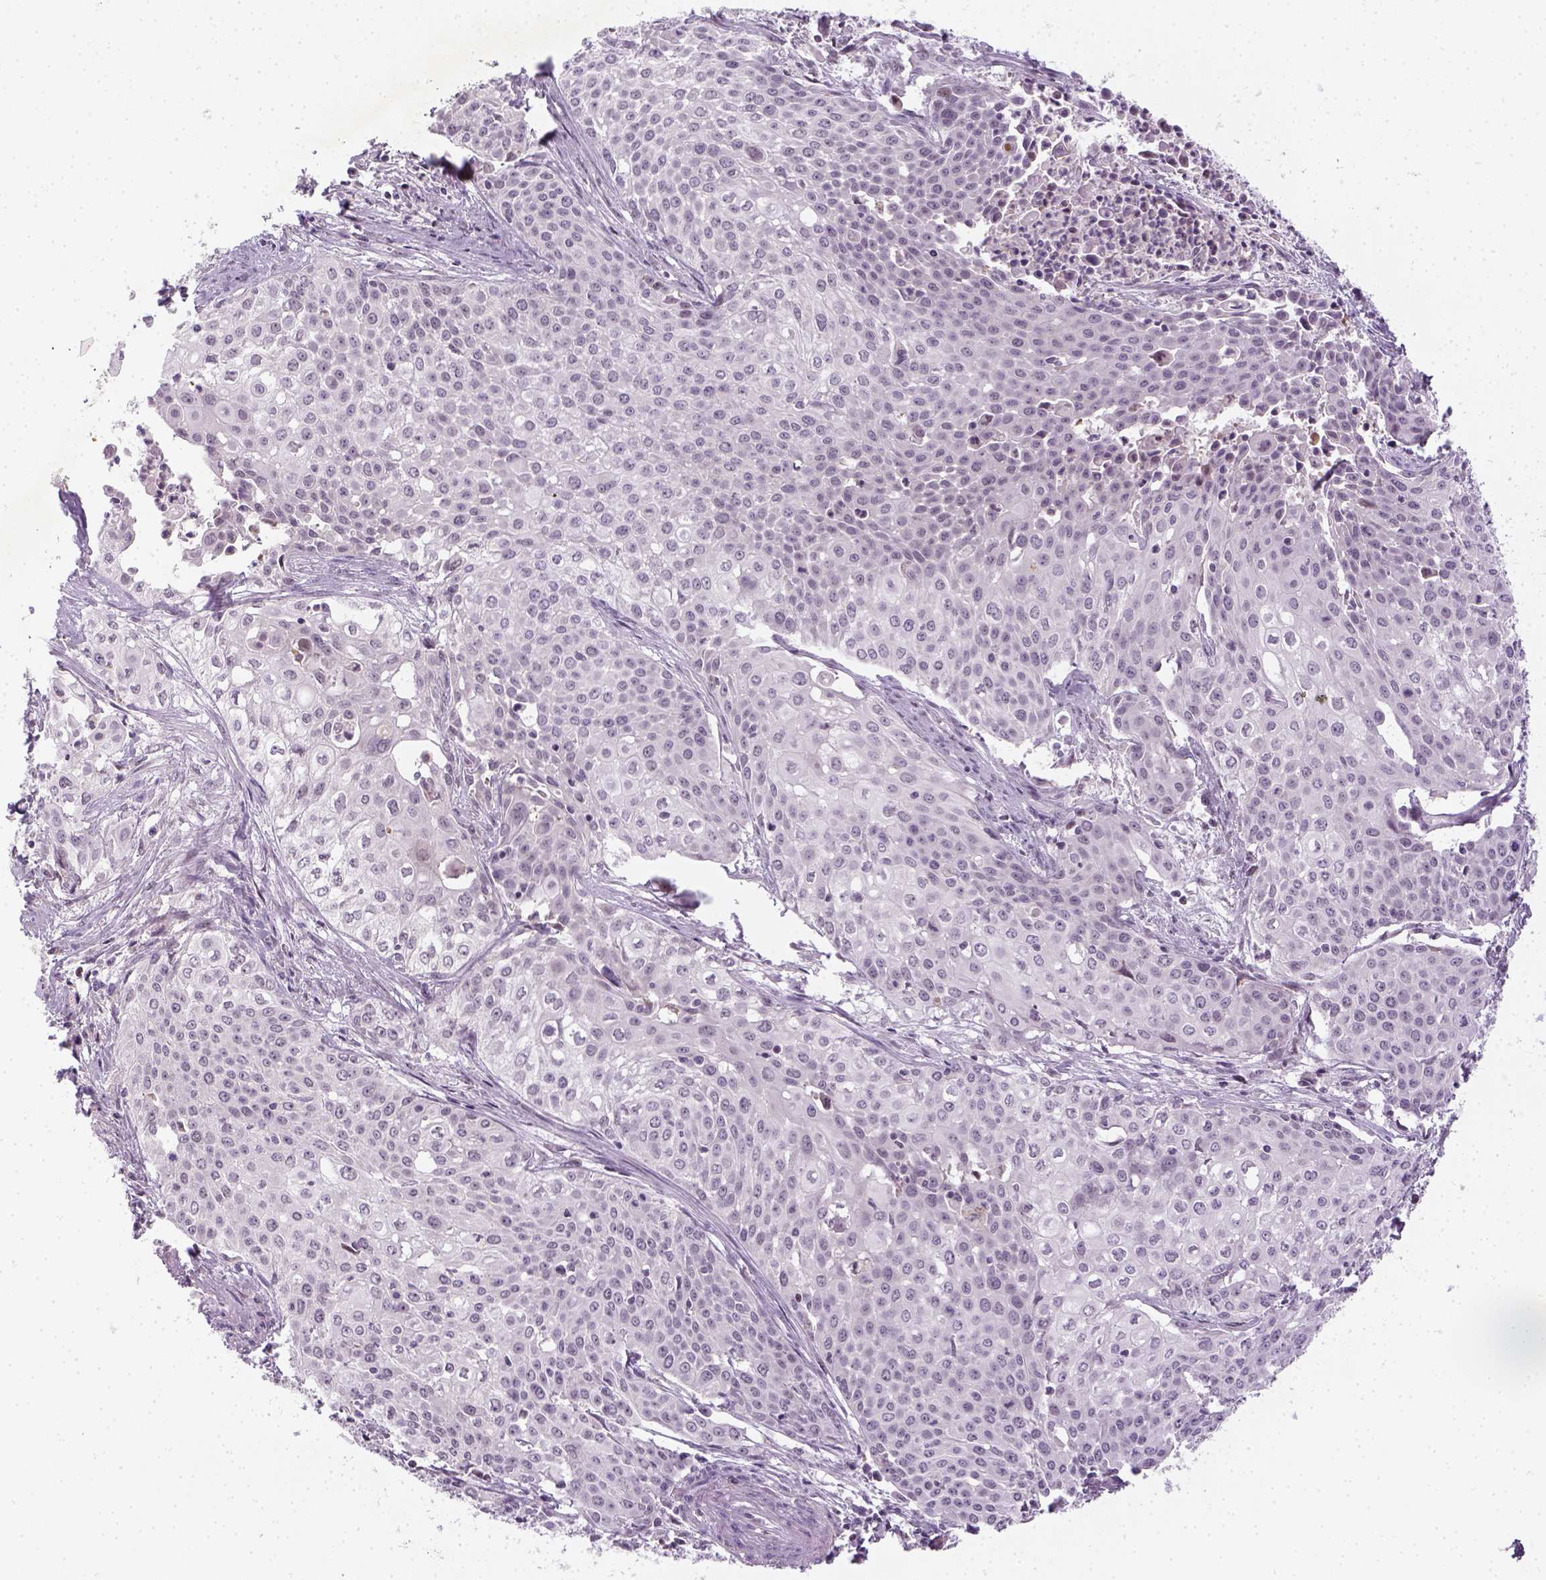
{"staining": {"intensity": "negative", "quantity": "none", "location": "none"}, "tissue": "cervical cancer", "cell_type": "Tumor cells", "image_type": "cancer", "snomed": [{"axis": "morphology", "description": "Squamous cell carcinoma, NOS"}, {"axis": "topography", "description": "Cervix"}], "caption": "Immunohistochemistry histopathology image of neoplastic tissue: human cervical squamous cell carcinoma stained with DAB (3,3'-diaminobenzidine) exhibits no significant protein expression in tumor cells. (Brightfield microscopy of DAB (3,3'-diaminobenzidine) IHC at high magnification).", "gene": "MAGEB3", "patient": {"sex": "female", "age": 39}}